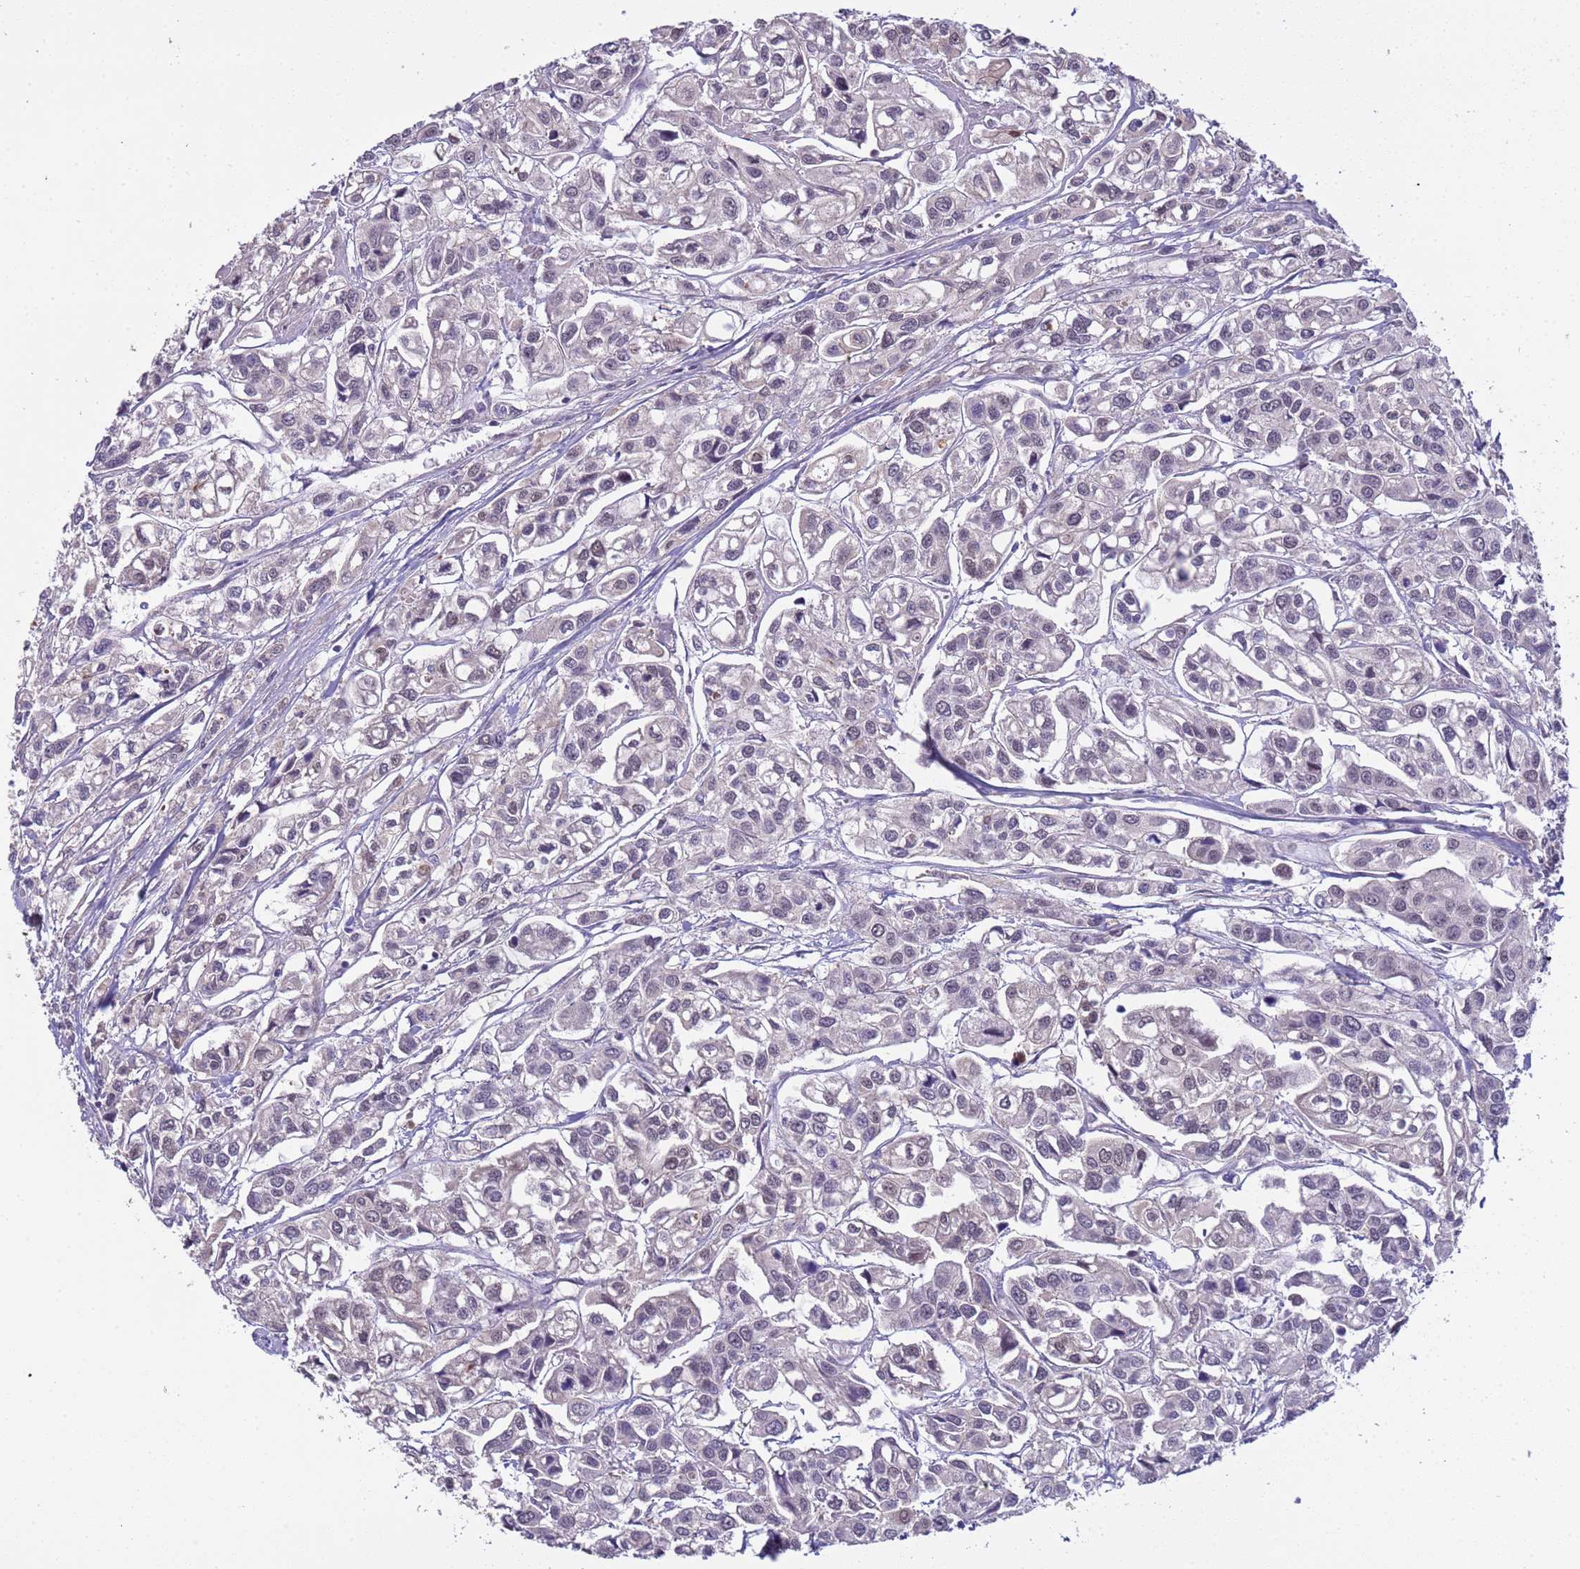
{"staining": {"intensity": "negative", "quantity": "none", "location": "none"}, "tissue": "urothelial cancer", "cell_type": "Tumor cells", "image_type": "cancer", "snomed": [{"axis": "morphology", "description": "Urothelial carcinoma, High grade"}, {"axis": "topography", "description": "Urinary bladder"}], "caption": "Tumor cells show no significant positivity in urothelial carcinoma (high-grade). The staining is performed using DAB (3,3'-diaminobenzidine) brown chromogen with nuclei counter-stained in using hematoxylin.", "gene": "ZBTB5", "patient": {"sex": "male", "age": 67}}